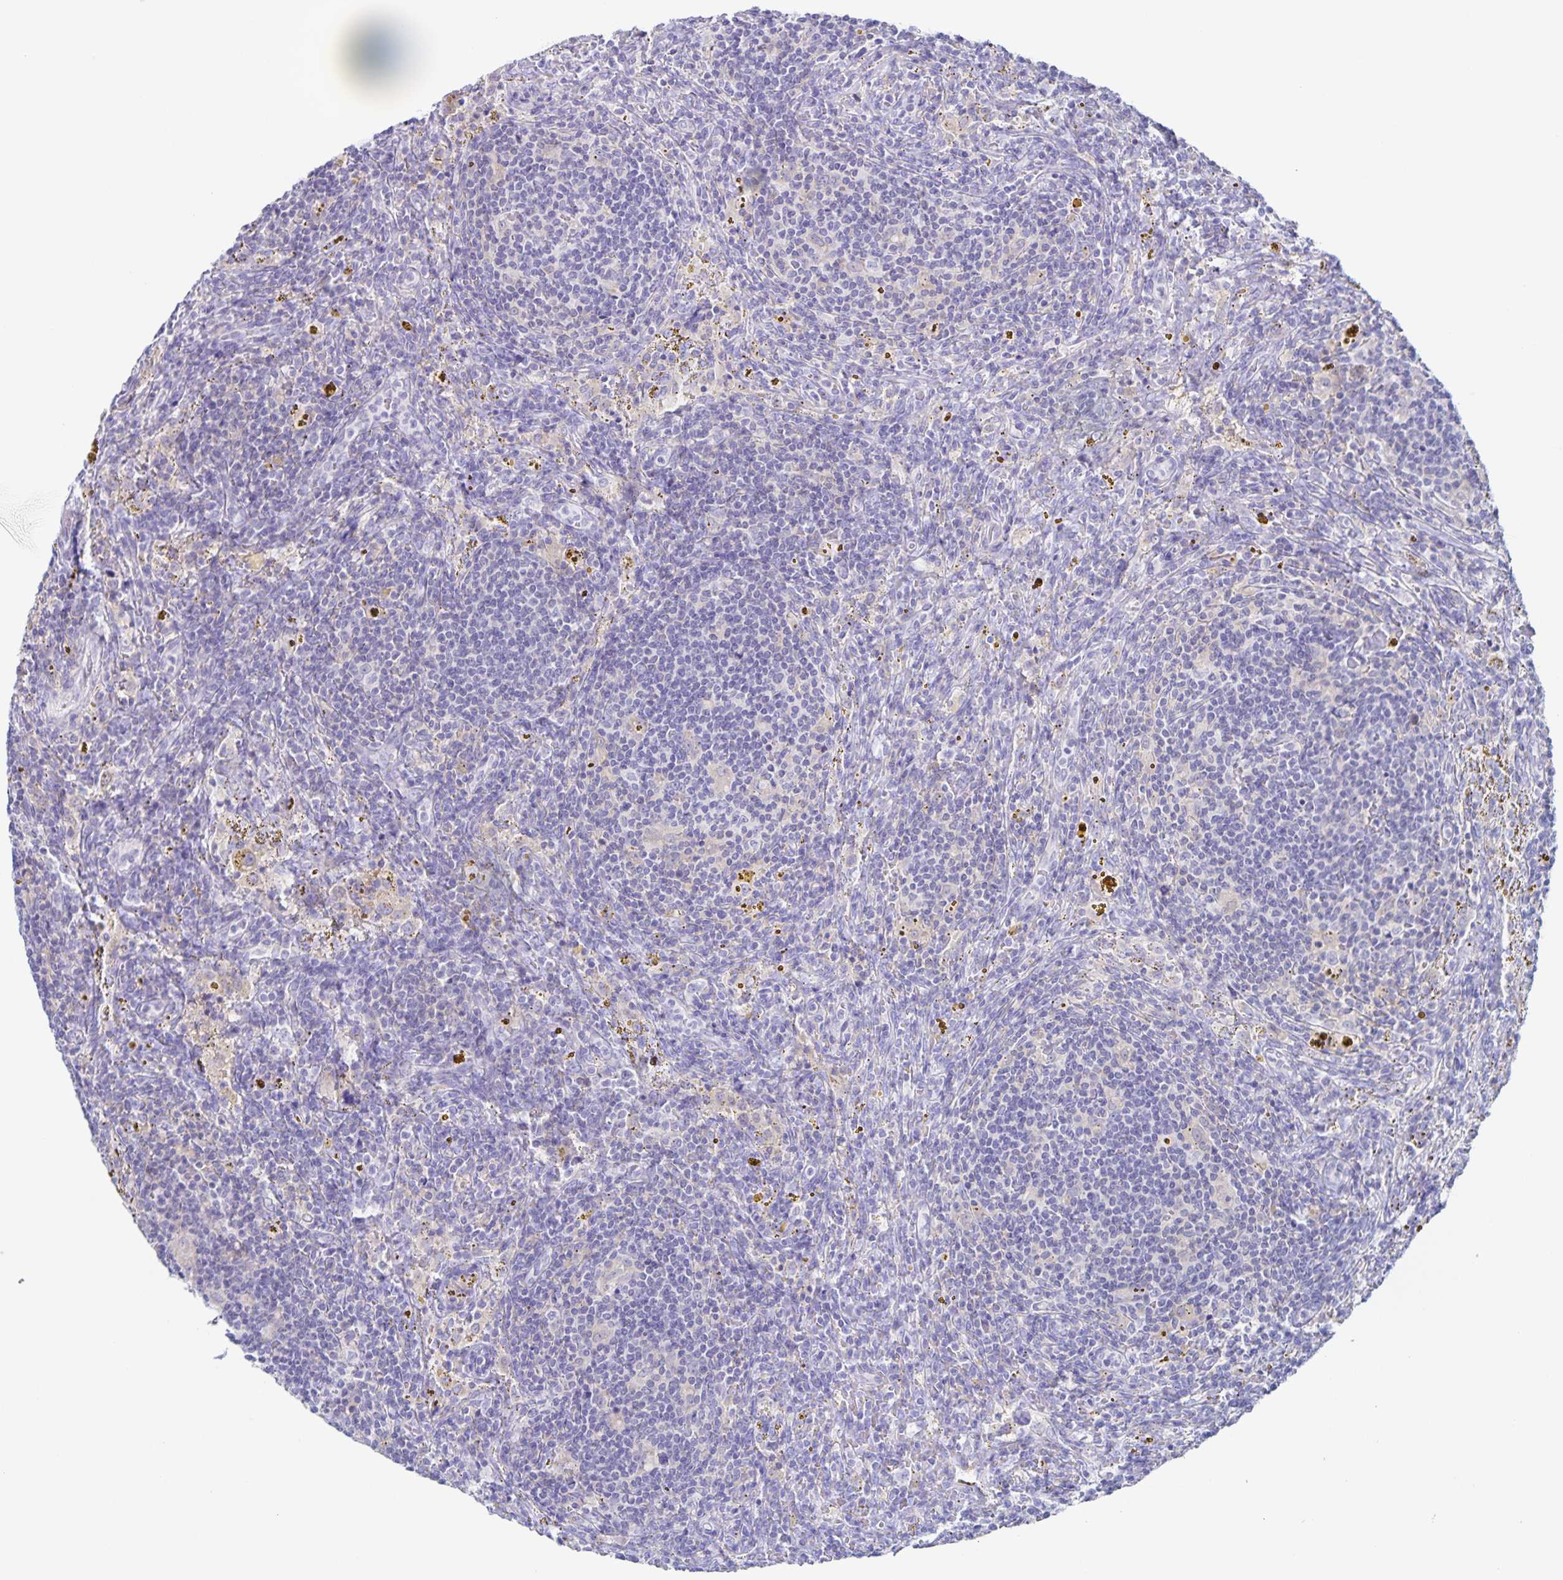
{"staining": {"intensity": "negative", "quantity": "none", "location": "none"}, "tissue": "lymphoma", "cell_type": "Tumor cells", "image_type": "cancer", "snomed": [{"axis": "morphology", "description": "Malignant lymphoma, non-Hodgkin's type, Low grade"}, {"axis": "topography", "description": "Spleen"}], "caption": "Low-grade malignant lymphoma, non-Hodgkin's type was stained to show a protein in brown. There is no significant positivity in tumor cells.", "gene": "RPL36A", "patient": {"sex": "female", "age": 70}}